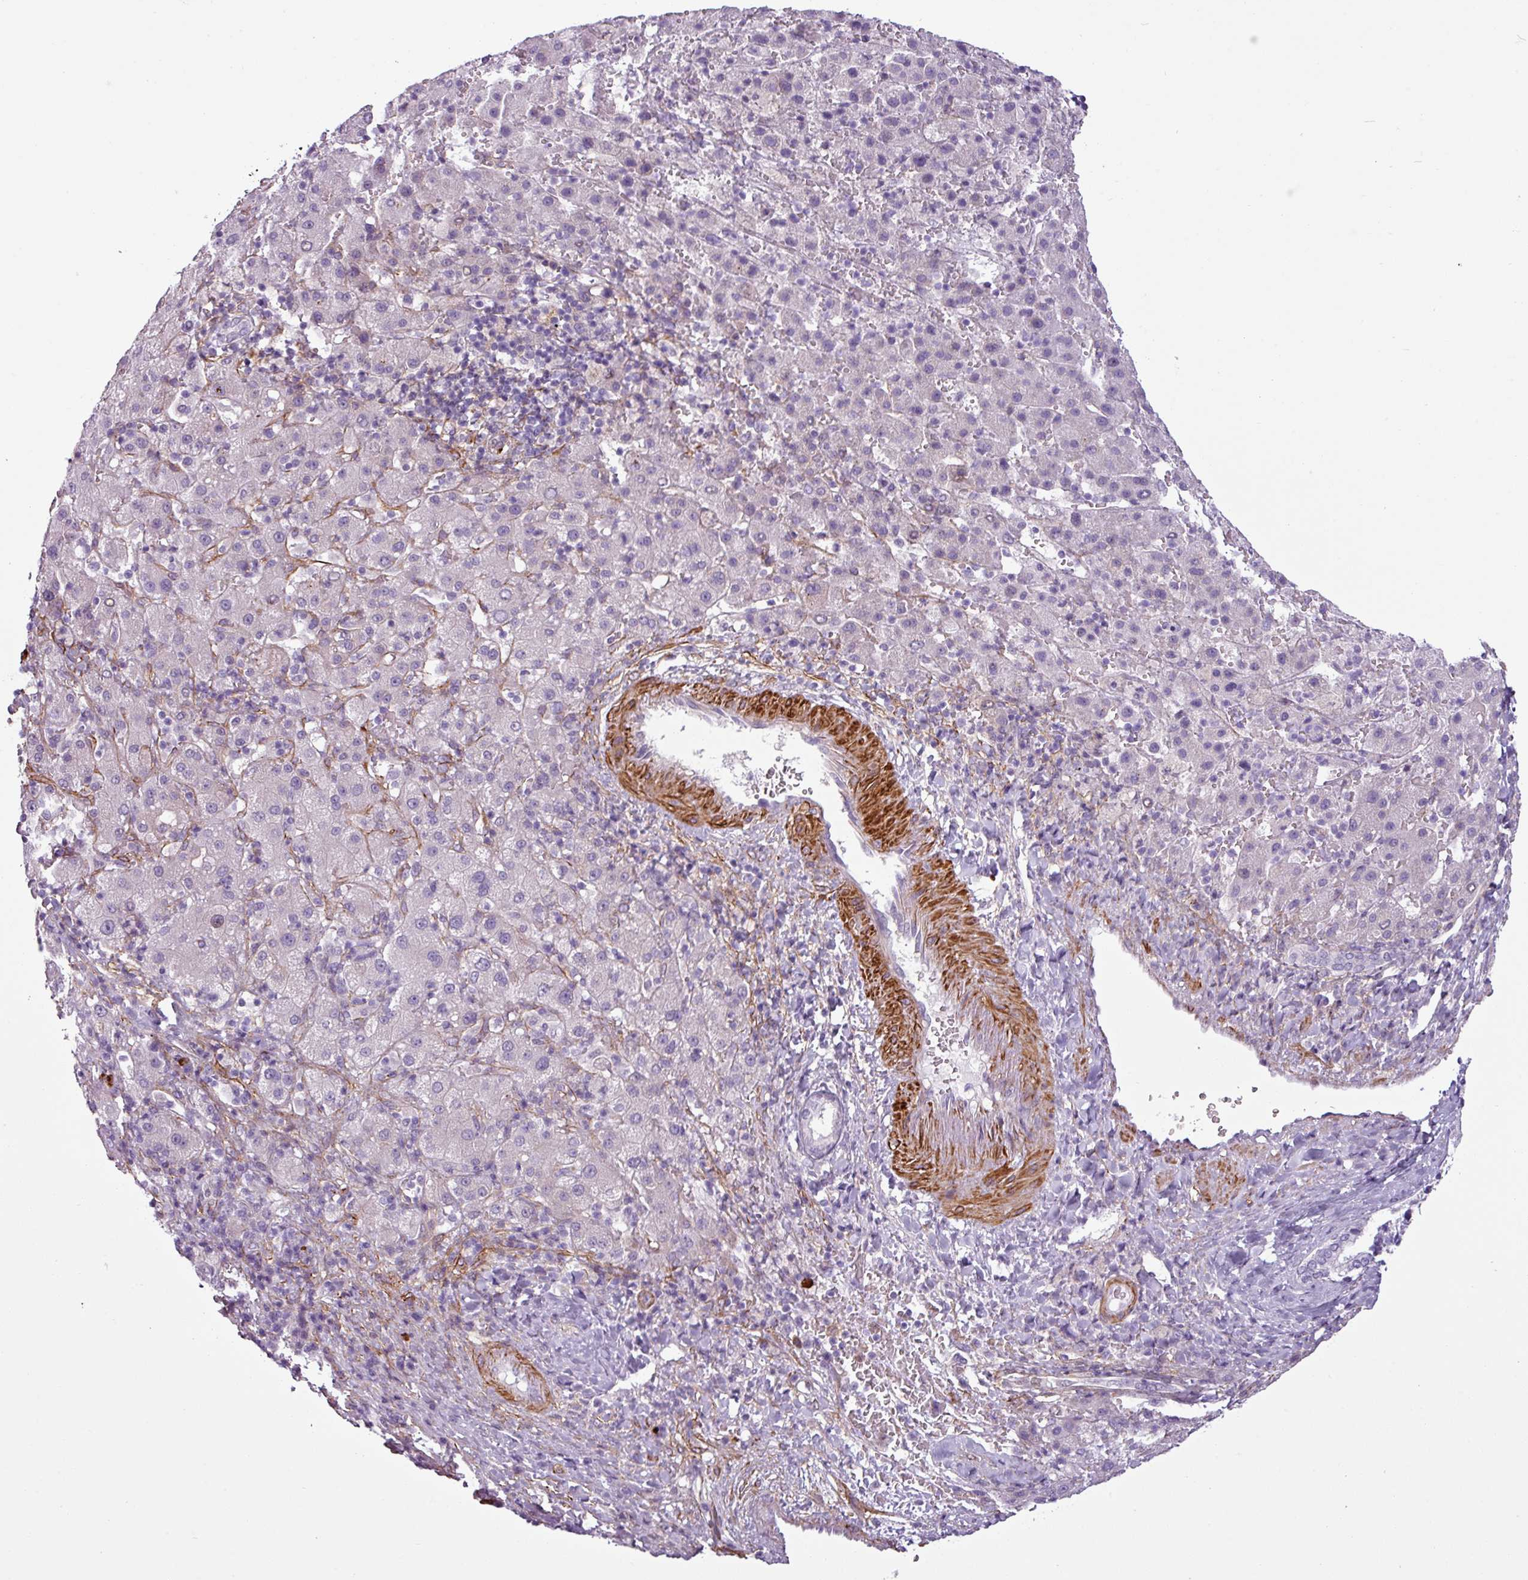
{"staining": {"intensity": "negative", "quantity": "none", "location": "none"}, "tissue": "liver cancer", "cell_type": "Tumor cells", "image_type": "cancer", "snomed": [{"axis": "morphology", "description": "Carcinoma, Hepatocellular, NOS"}, {"axis": "topography", "description": "Liver"}], "caption": "Liver hepatocellular carcinoma stained for a protein using immunohistochemistry shows no positivity tumor cells.", "gene": "ATP10A", "patient": {"sex": "female", "age": 58}}